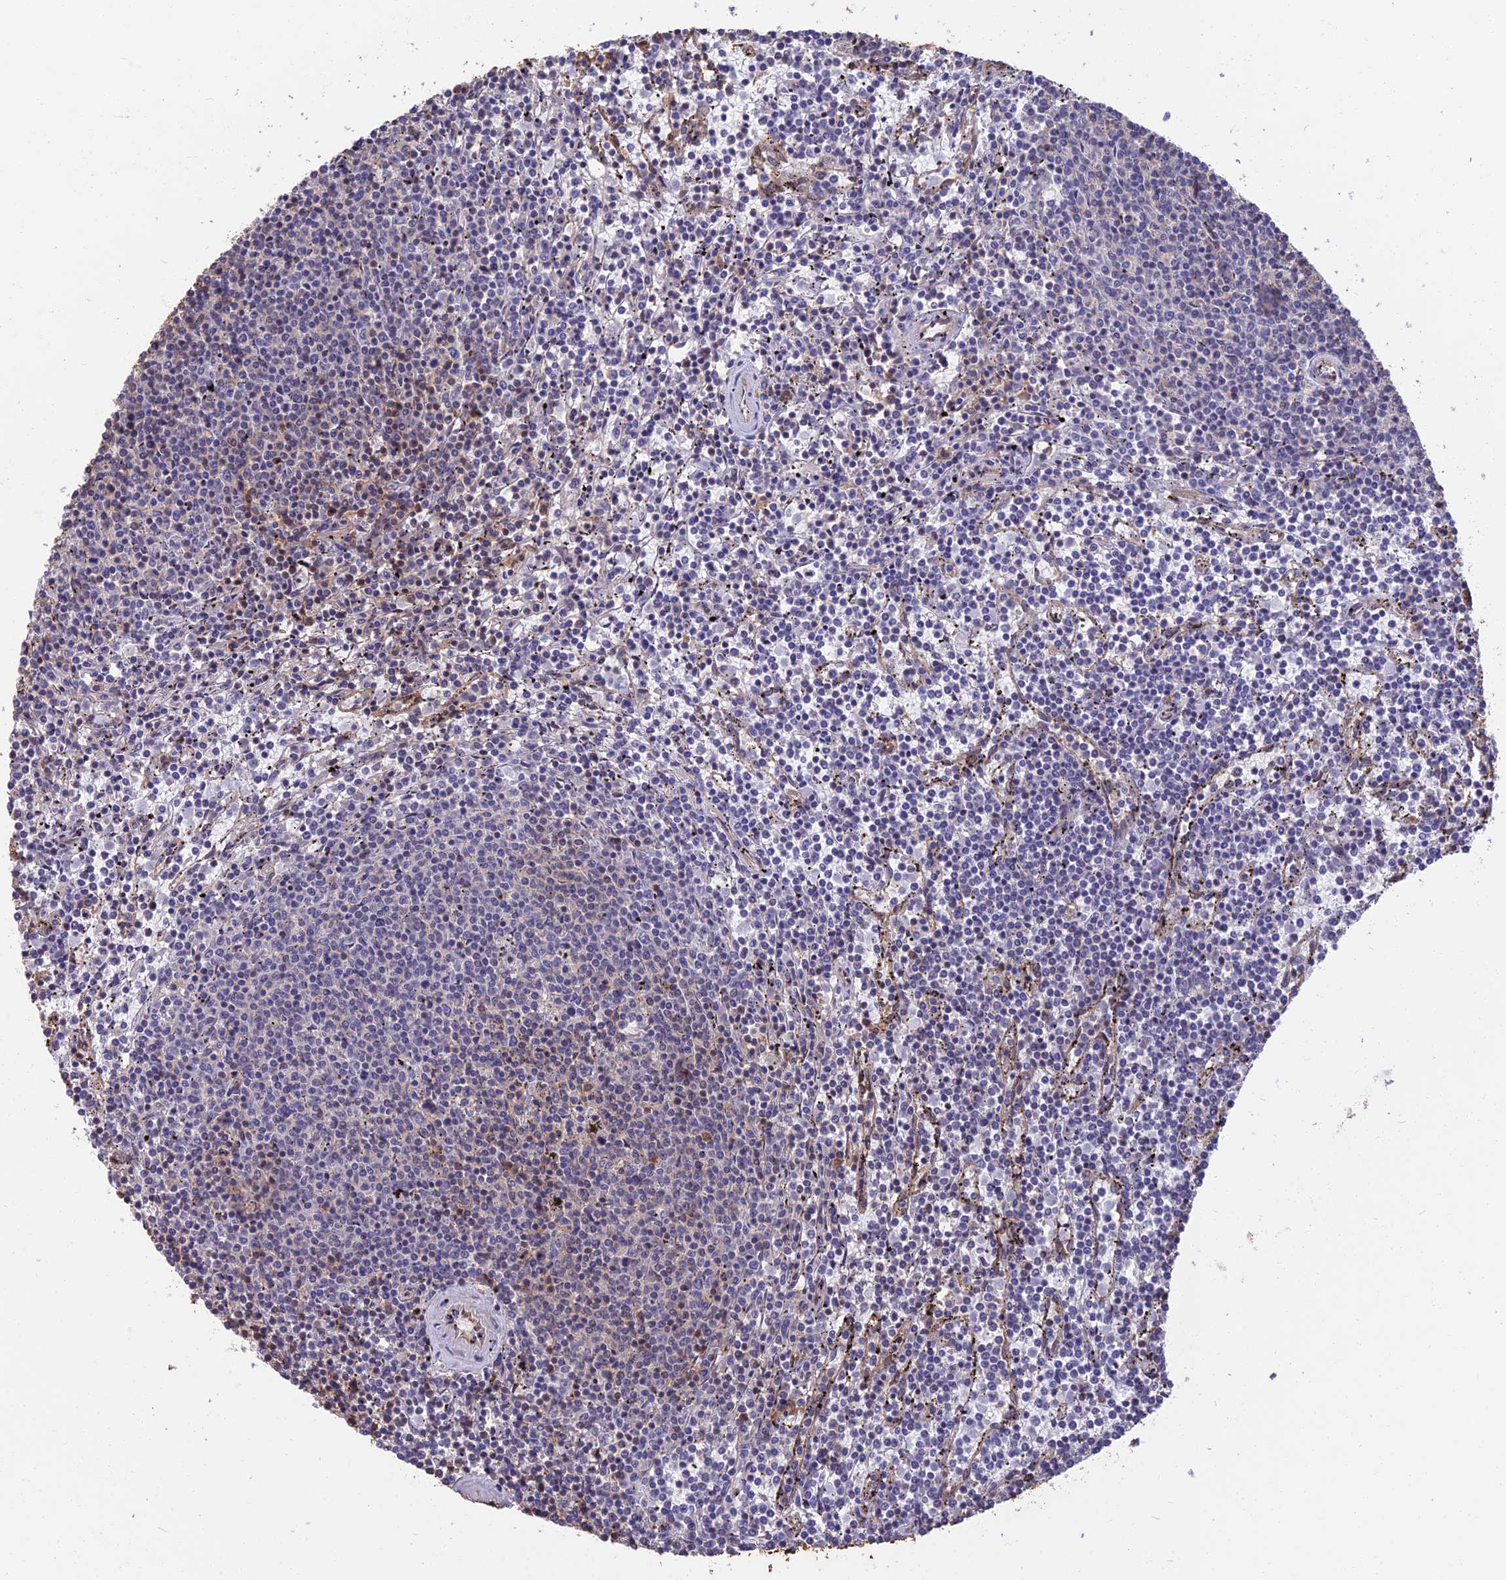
{"staining": {"intensity": "negative", "quantity": "none", "location": "none"}, "tissue": "lymphoma", "cell_type": "Tumor cells", "image_type": "cancer", "snomed": [{"axis": "morphology", "description": "Malignant lymphoma, non-Hodgkin's type, Low grade"}, {"axis": "topography", "description": "Spleen"}], "caption": "Immunohistochemical staining of human lymphoma displays no significant expression in tumor cells.", "gene": "LRRN3", "patient": {"sex": "female", "age": 50}}